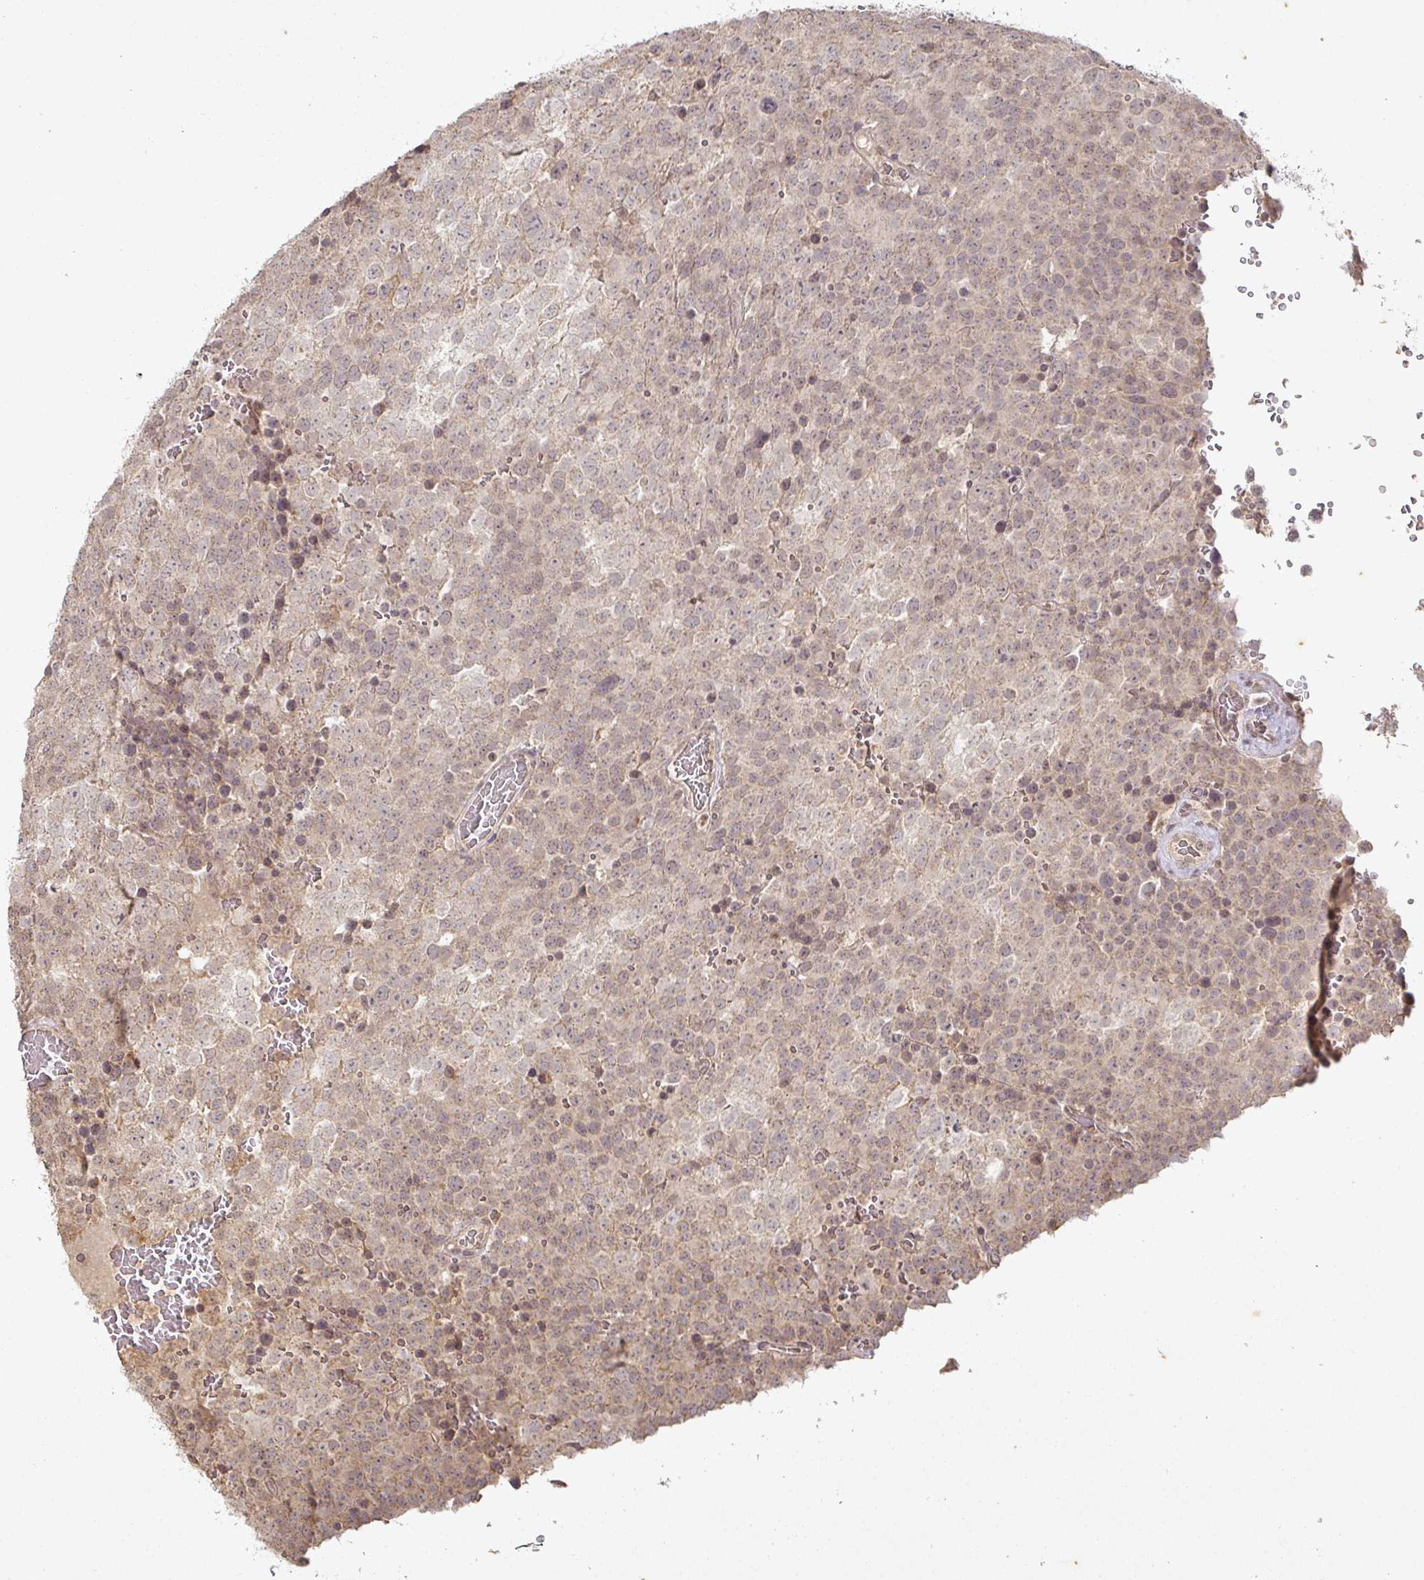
{"staining": {"intensity": "weak", "quantity": ">75%", "location": "cytoplasmic/membranous,nuclear"}, "tissue": "testis cancer", "cell_type": "Tumor cells", "image_type": "cancer", "snomed": [{"axis": "morphology", "description": "Seminoma, NOS"}, {"axis": "topography", "description": "Testis"}], "caption": "Weak cytoplasmic/membranous and nuclear positivity is present in about >75% of tumor cells in seminoma (testis). The staining was performed using DAB (3,3'-diaminobenzidine) to visualize the protein expression in brown, while the nuclei were stained in blue with hematoxylin (Magnification: 20x).", "gene": "CAPN5", "patient": {"sex": "male", "age": 71}}